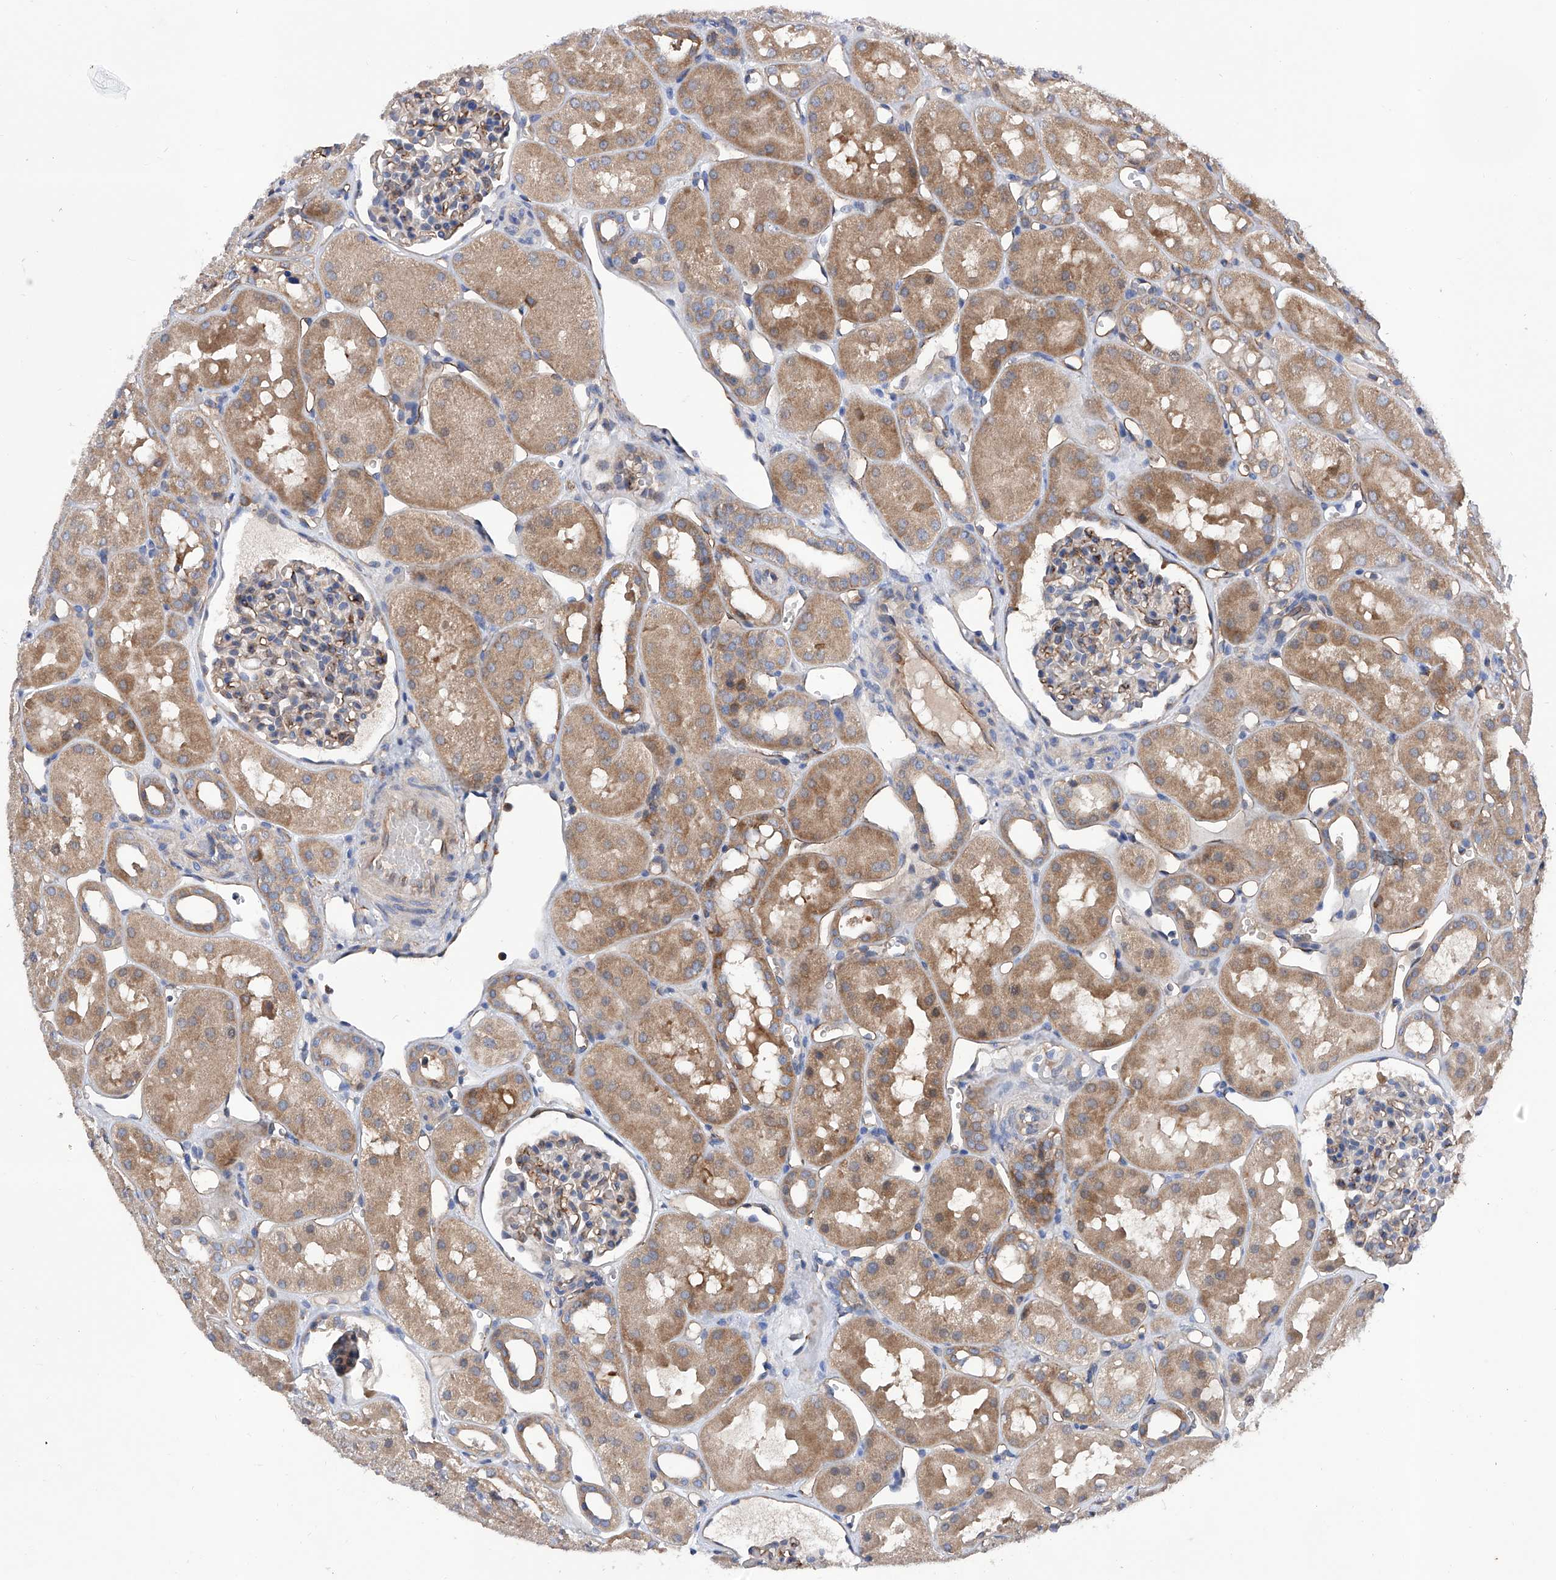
{"staining": {"intensity": "moderate", "quantity": "<25%", "location": "cytoplasmic/membranous"}, "tissue": "kidney", "cell_type": "Cells in glomeruli", "image_type": "normal", "snomed": [{"axis": "morphology", "description": "Normal tissue, NOS"}, {"axis": "topography", "description": "Kidney"}], "caption": "Immunohistochemical staining of normal human kidney reveals low levels of moderate cytoplasmic/membranous expression in about <25% of cells in glomeruli.", "gene": "INPP5B", "patient": {"sex": "male", "age": 16}}